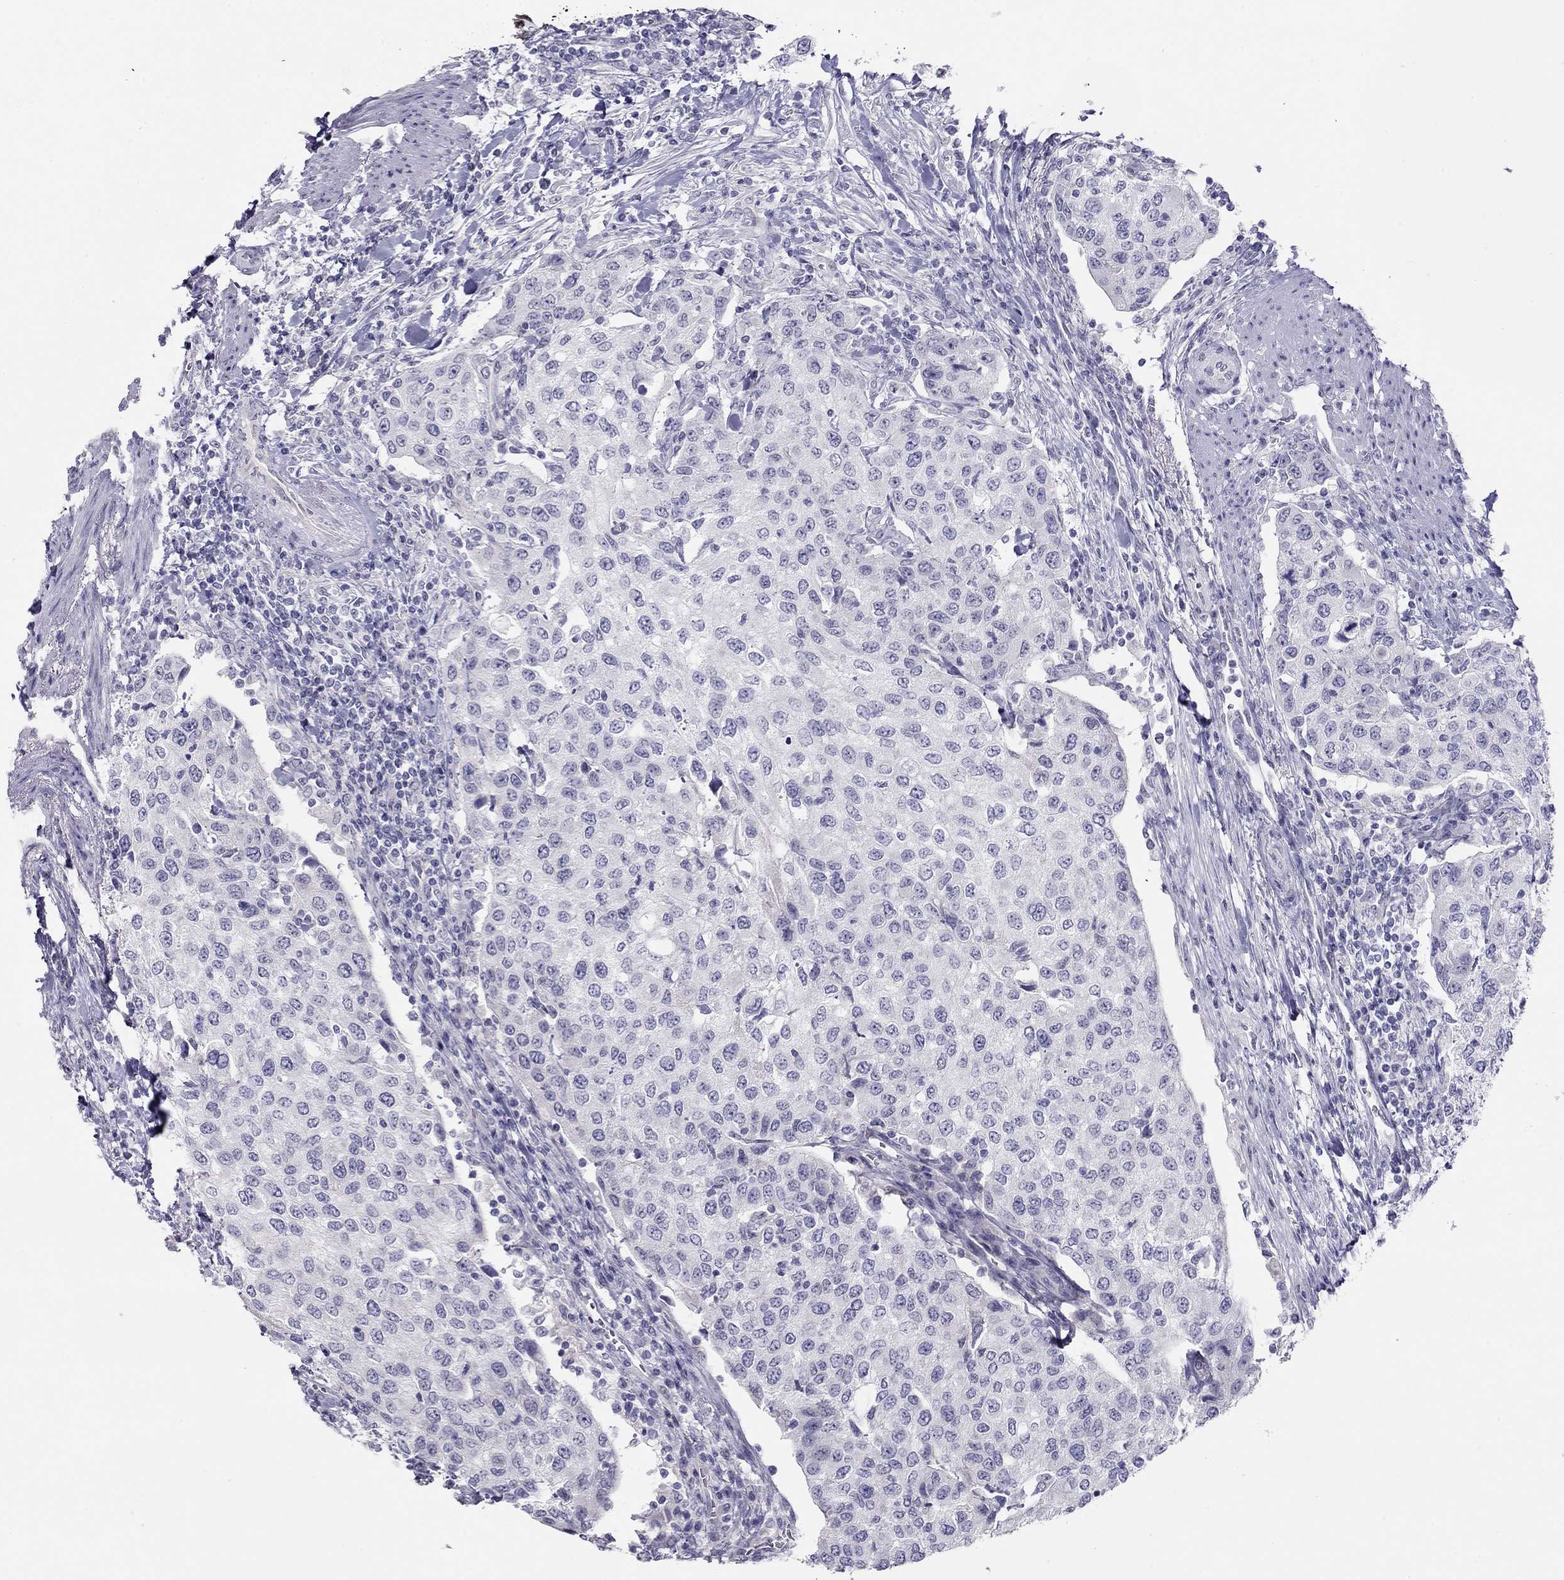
{"staining": {"intensity": "negative", "quantity": "none", "location": "none"}, "tissue": "urothelial cancer", "cell_type": "Tumor cells", "image_type": "cancer", "snomed": [{"axis": "morphology", "description": "Urothelial carcinoma, High grade"}, {"axis": "topography", "description": "Urinary bladder"}], "caption": "IHC of human urothelial carcinoma (high-grade) displays no staining in tumor cells. Nuclei are stained in blue.", "gene": "KCNV2", "patient": {"sex": "female", "age": 78}}